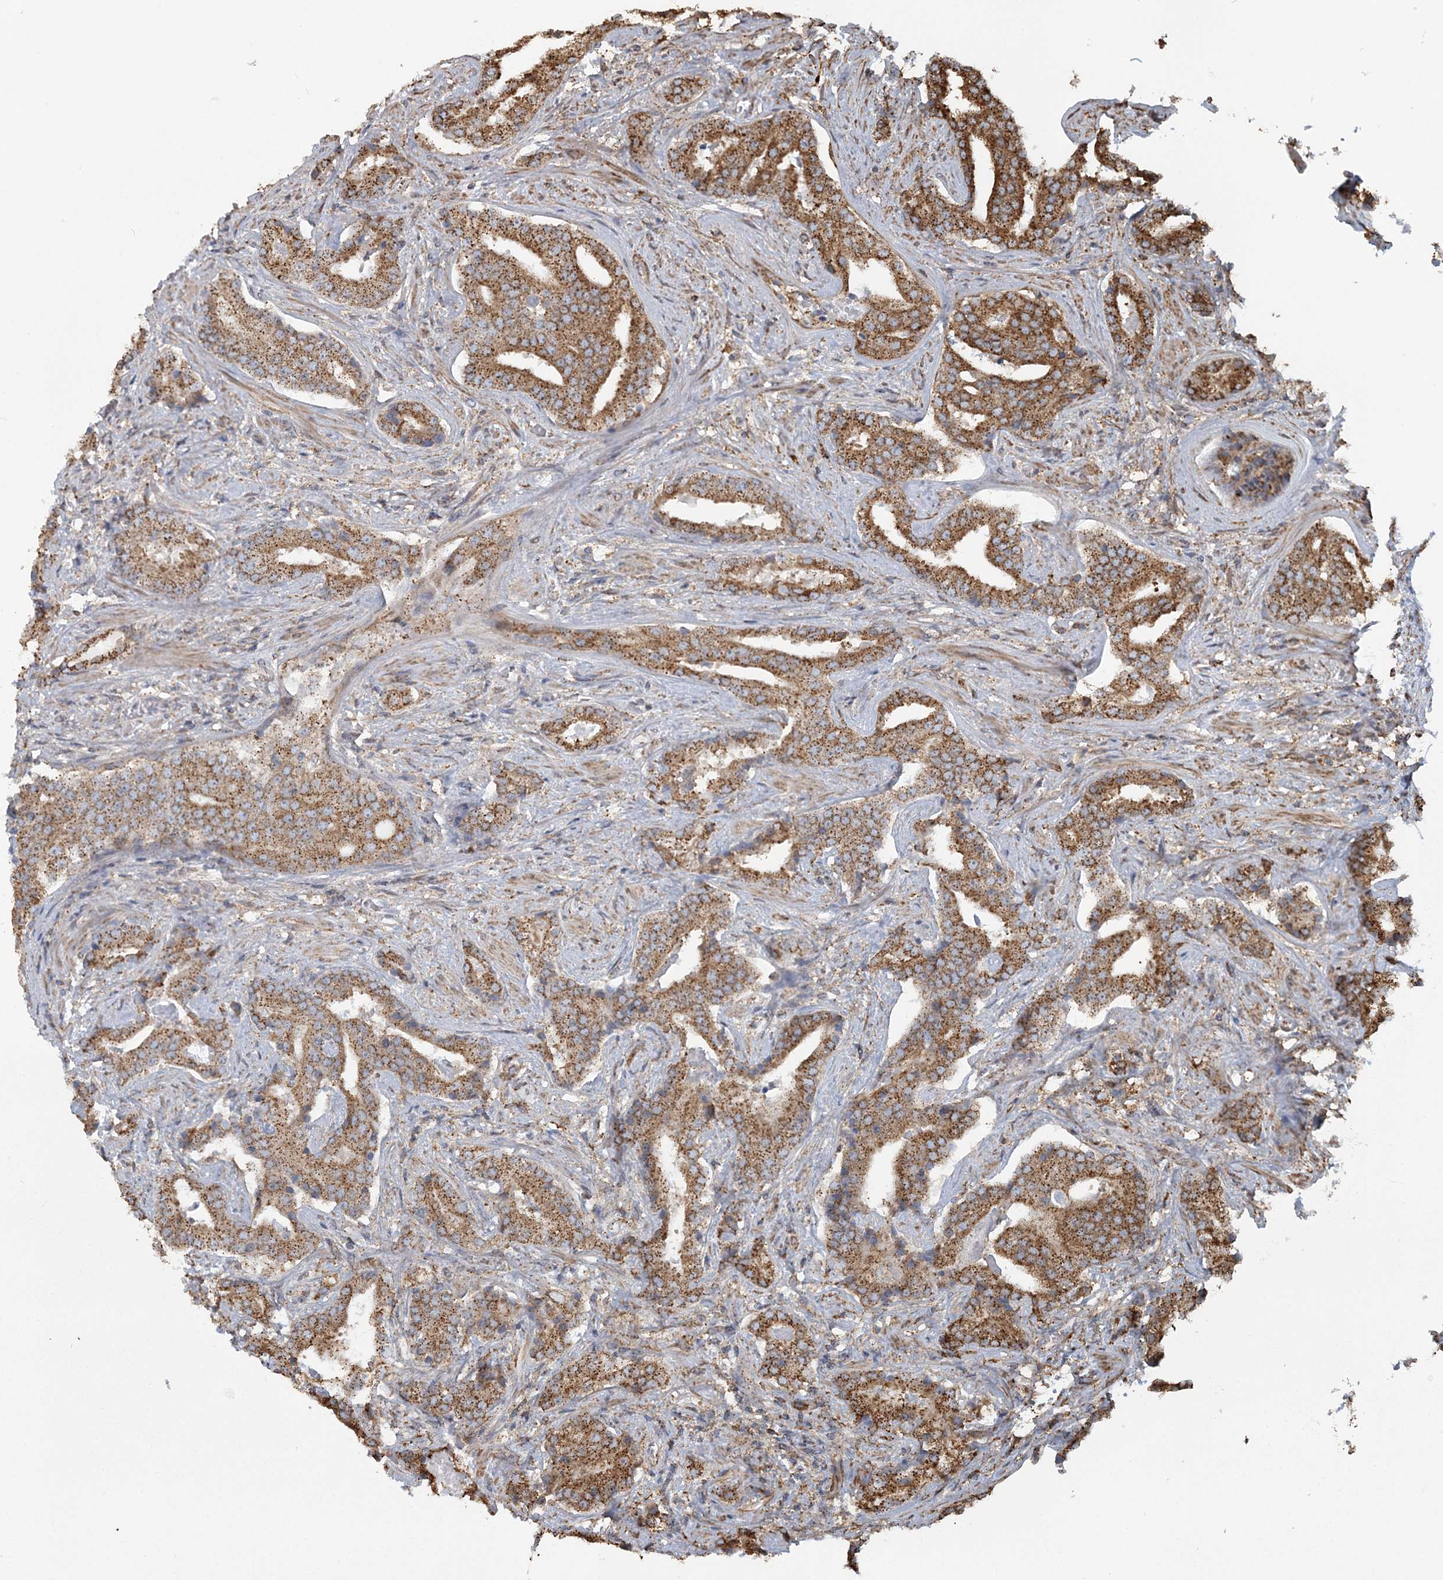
{"staining": {"intensity": "strong", "quantity": ">75%", "location": "cytoplasmic/membranous"}, "tissue": "prostate cancer", "cell_type": "Tumor cells", "image_type": "cancer", "snomed": [{"axis": "morphology", "description": "Adenocarcinoma, Low grade"}, {"axis": "topography", "description": "Prostate"}], "caption": "Prostate low-grade adenocarcinoma stained for a protein reveals strong cytoplasmic/membranous positivity in tumor cells.", "gene": "TRAF3IP2", "patient": {"sex": "male", "age": 67}}